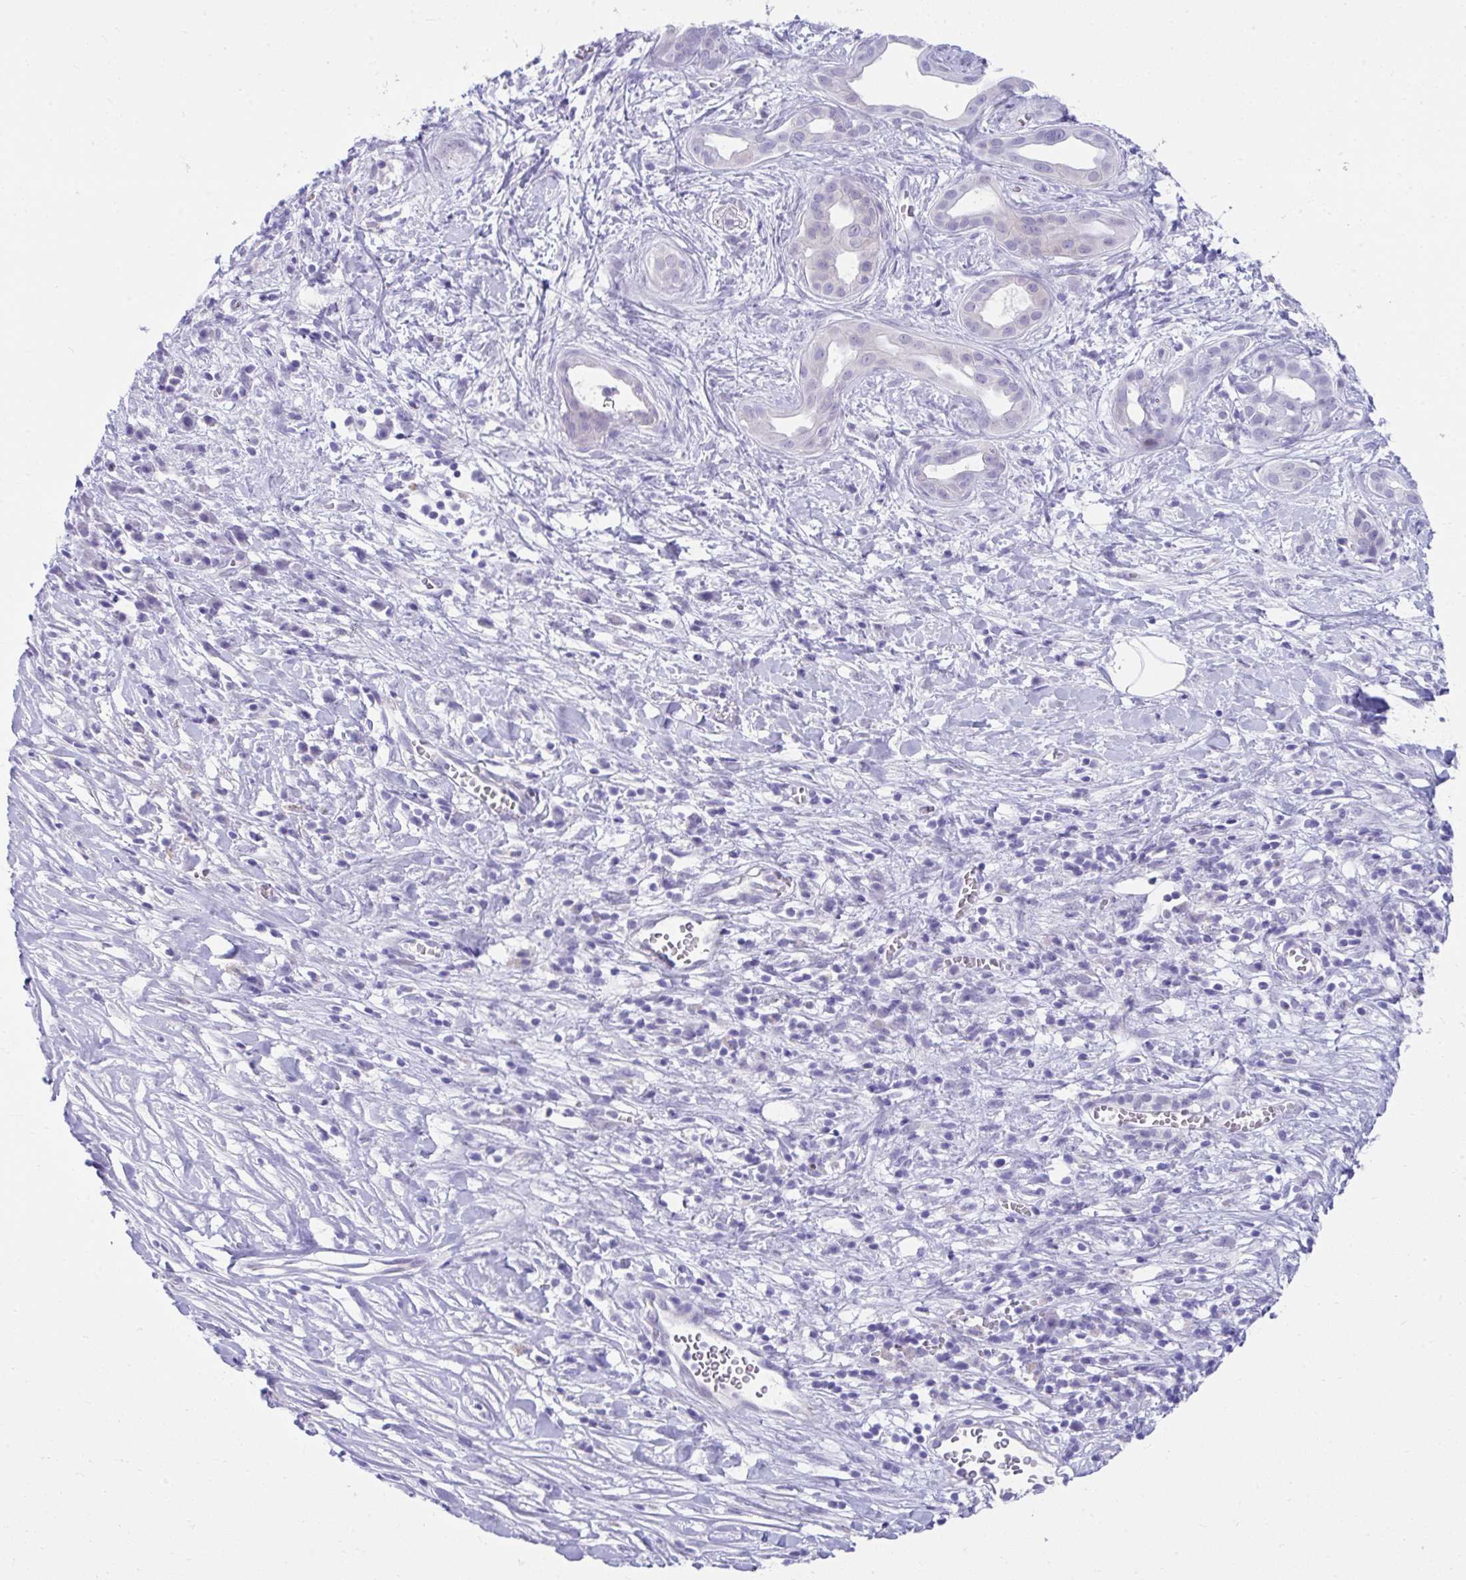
{"staining": {"intensity": "negative", "quantity": "none", "location": "none"}, "tissue": "pancreatic cancer", "cell_type": "Tumor cells", "image_type": "cancer", "snomed": [{"axis": "morphology", "description": "Adenocarcinoma, NOS"}, {"axis": "topography", "description": "Pancreas"}], "caption": "An immunohistochemistry image of pancreatic cancer (adenocarcinoma) is shown. There is no staining in tumor cells of pancreatic cancer (adenocarcinoma).", "gene": "ISL1", "patient": {"sex": "male", "age": 61}}